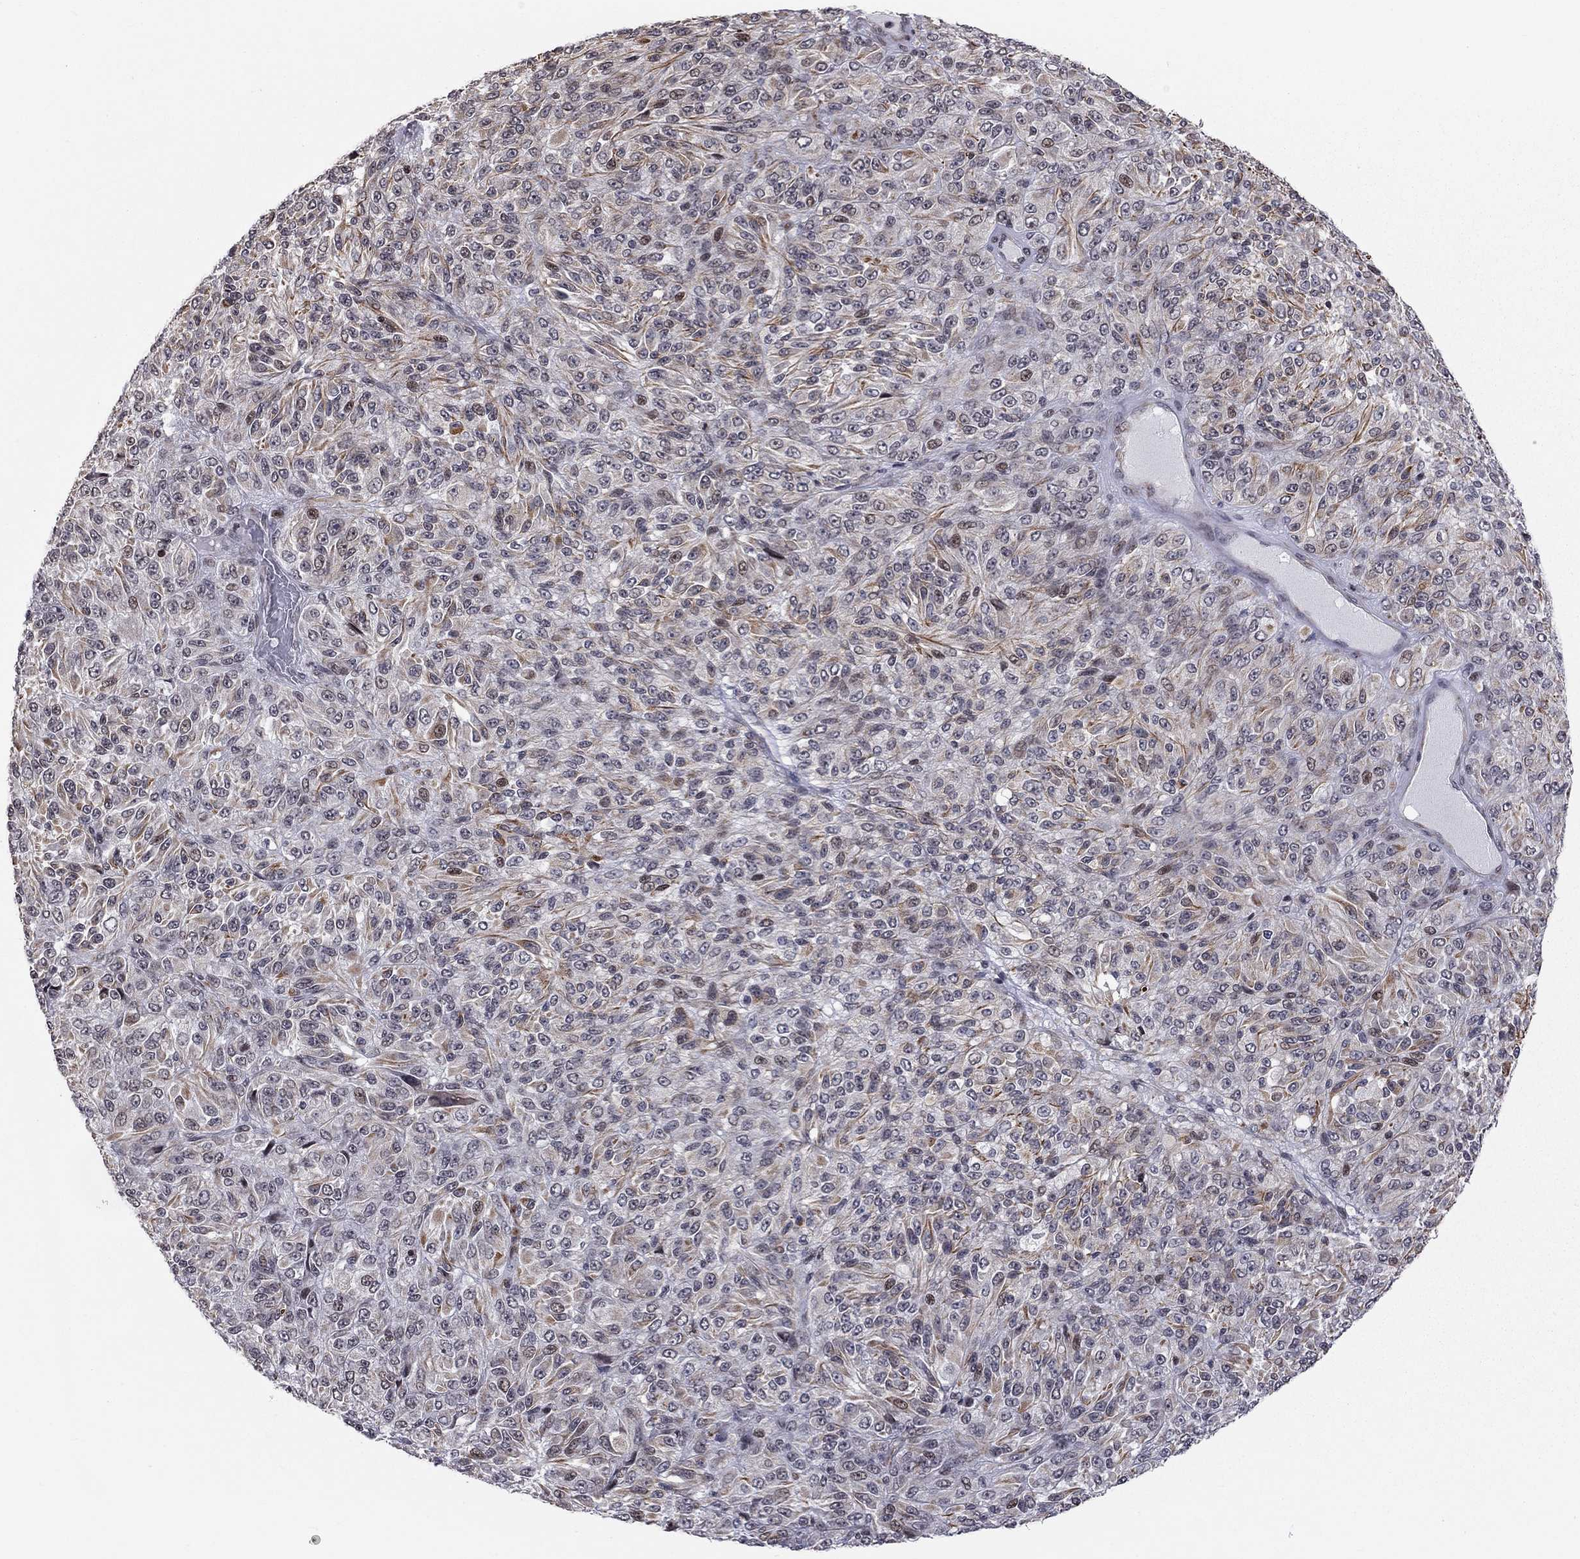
{"staining": {"intensity": "weak", "quantity": "25%-75%", "location": "cytoplasmic/membranous"}, "tissue": "melanoma", "cell_type": "Tumor cells", "image_type": "cancer", "snomed": [{"axis": "morphology", "description": "Malignant melanoma, Metastatic site"}, {"axis": "topography", "description": "Brain"}], "caption": "Melanoma stained for a protein (brown) exhibits weak cytoplasmic/membranous positive expression in about 25%-75% of tumor cells.", "gene": "MTNR1B", "patient": {"sex": "female", "age": 56}}